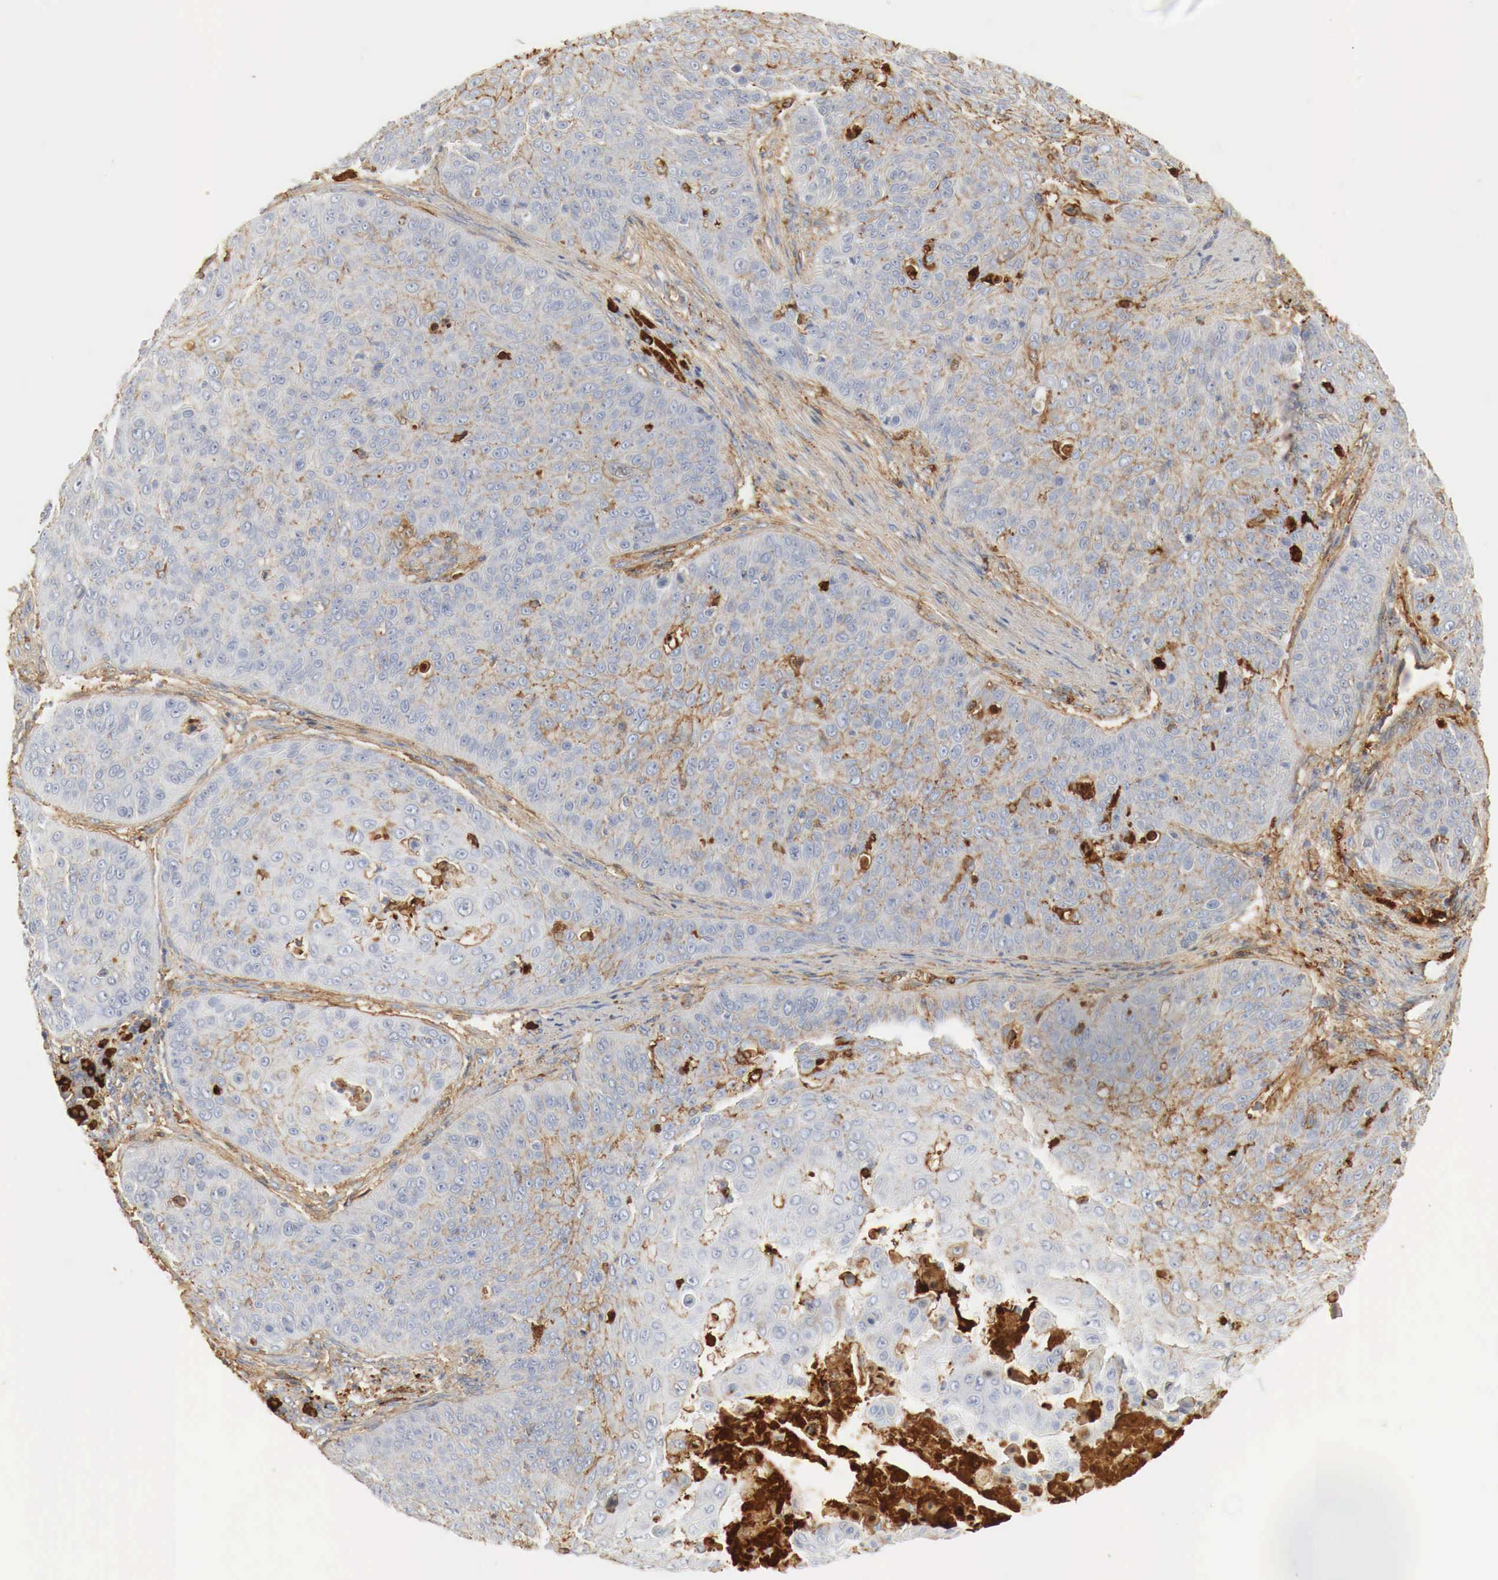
{"staining": {"intensity": "weak", "quantity": "25%-75%", "location": "cytoplasmic/membranous"}, "tissue": "skin cancer", "cell_type": "Tumor cells", "image_type": "cancer", "snomed": [{"axis": "morphology", "description": "Squamous cell carcinoma, NOS"}, {"axis": "topography", "description": "Skin"}], "caption": "Squamous cell carcinoma (skin) tissue shows weak cytoplasmic/membranous staining in about 25%-75% of tumor cells", "gene": "IGLC3", "patient": {"sex": "male", "age": 82}}